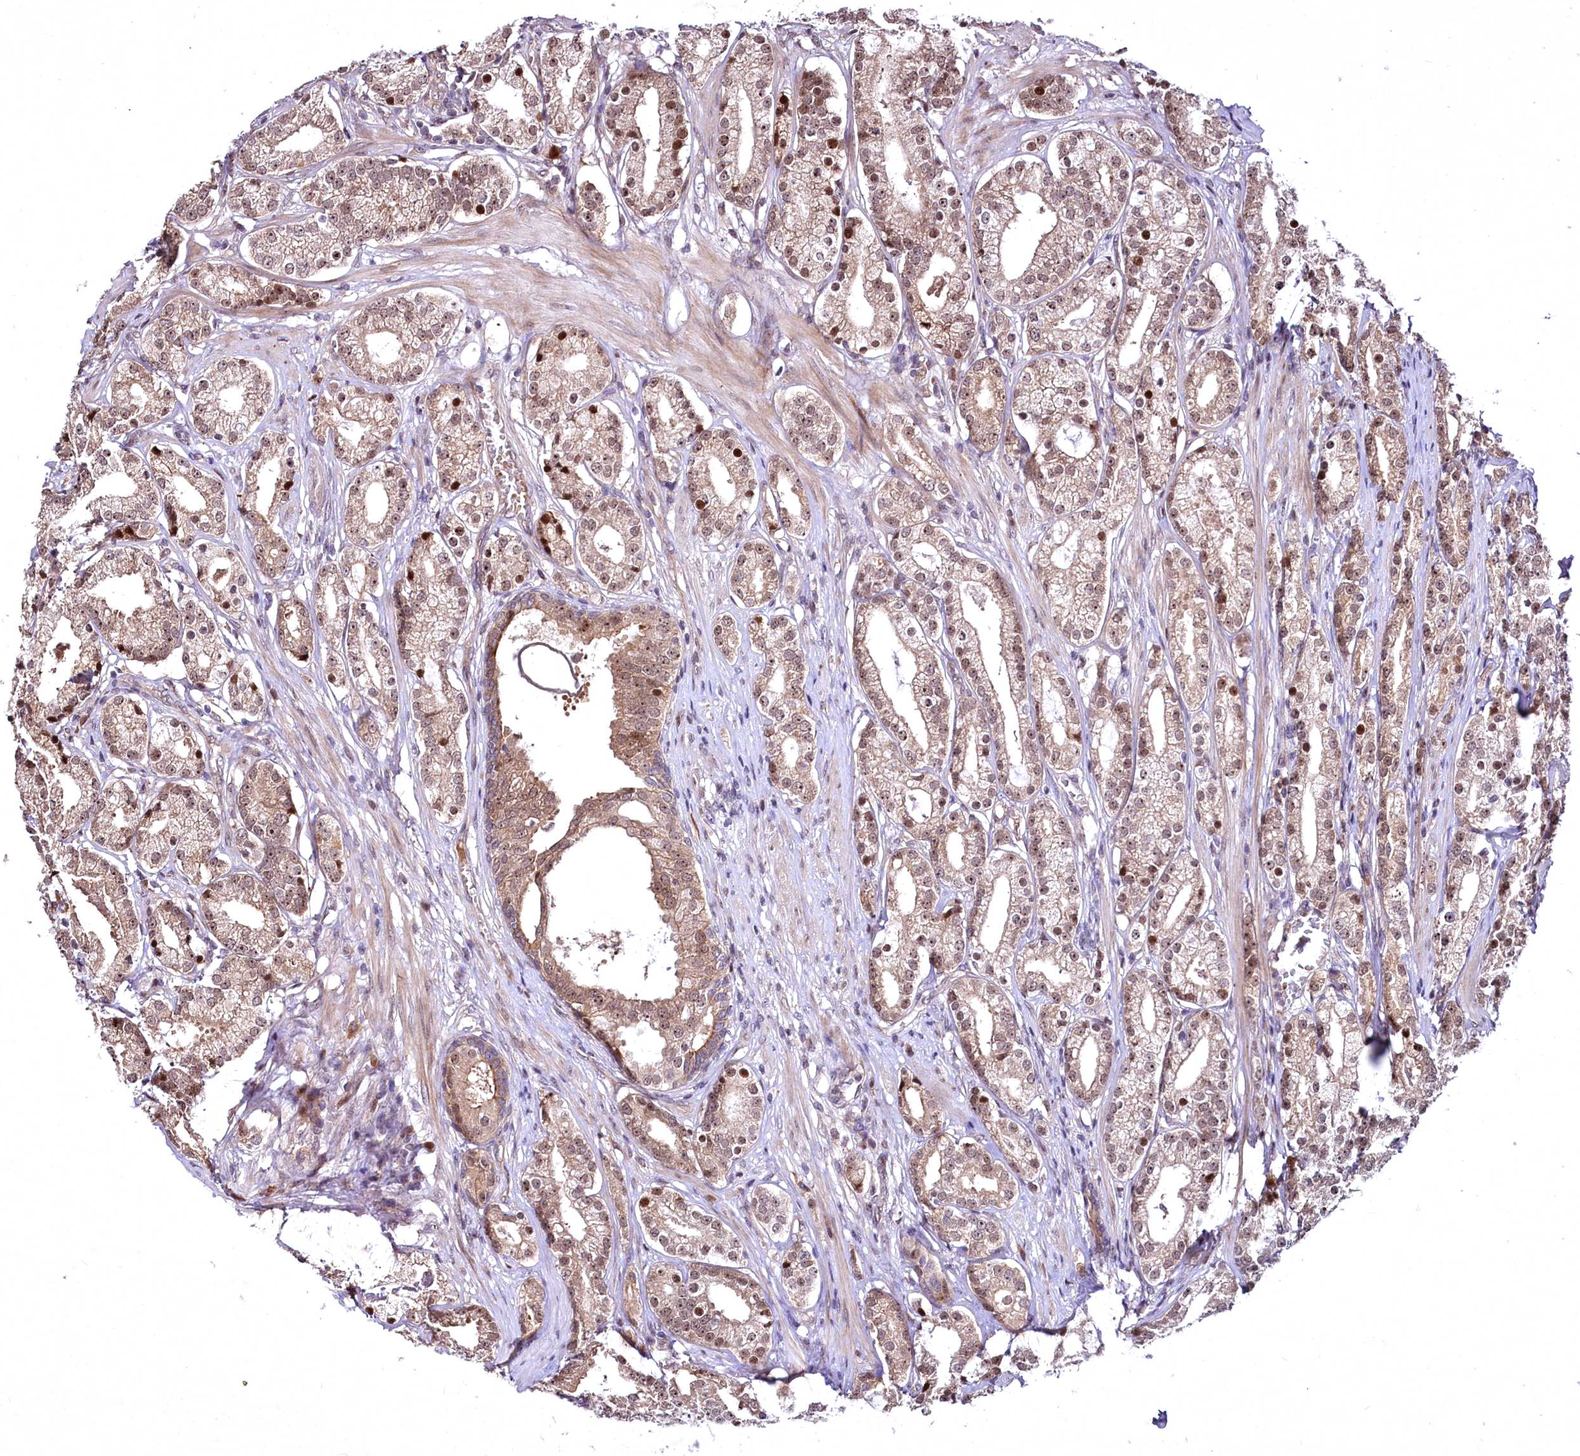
{"staining": {"intensity": "moderate", "quantity": ">75%", "location": "cytoplasmic/membranous,nuclear"}, "tissue": "prostate cancer", "cell_type": "Tumor cells", "image_type": "cancer", "snomed": [{"axis": "morphology", "description": "Adenocarcinoma, High grade"}, {"axis": "topography", "description": "Prostate"}], "caption": "Immunohistochemical staining of prostate cancer (high-grade adenocarcinoma) shows moderate cytoplasmic/membranous and nuclear protein staining in approximately >75% of tumor cells. Immunohistochemistry stains the protein in brown and the nuclei are stained blue.", "gene": "N4BP2L1", "patient": {"sex": "male", "age": 69}}